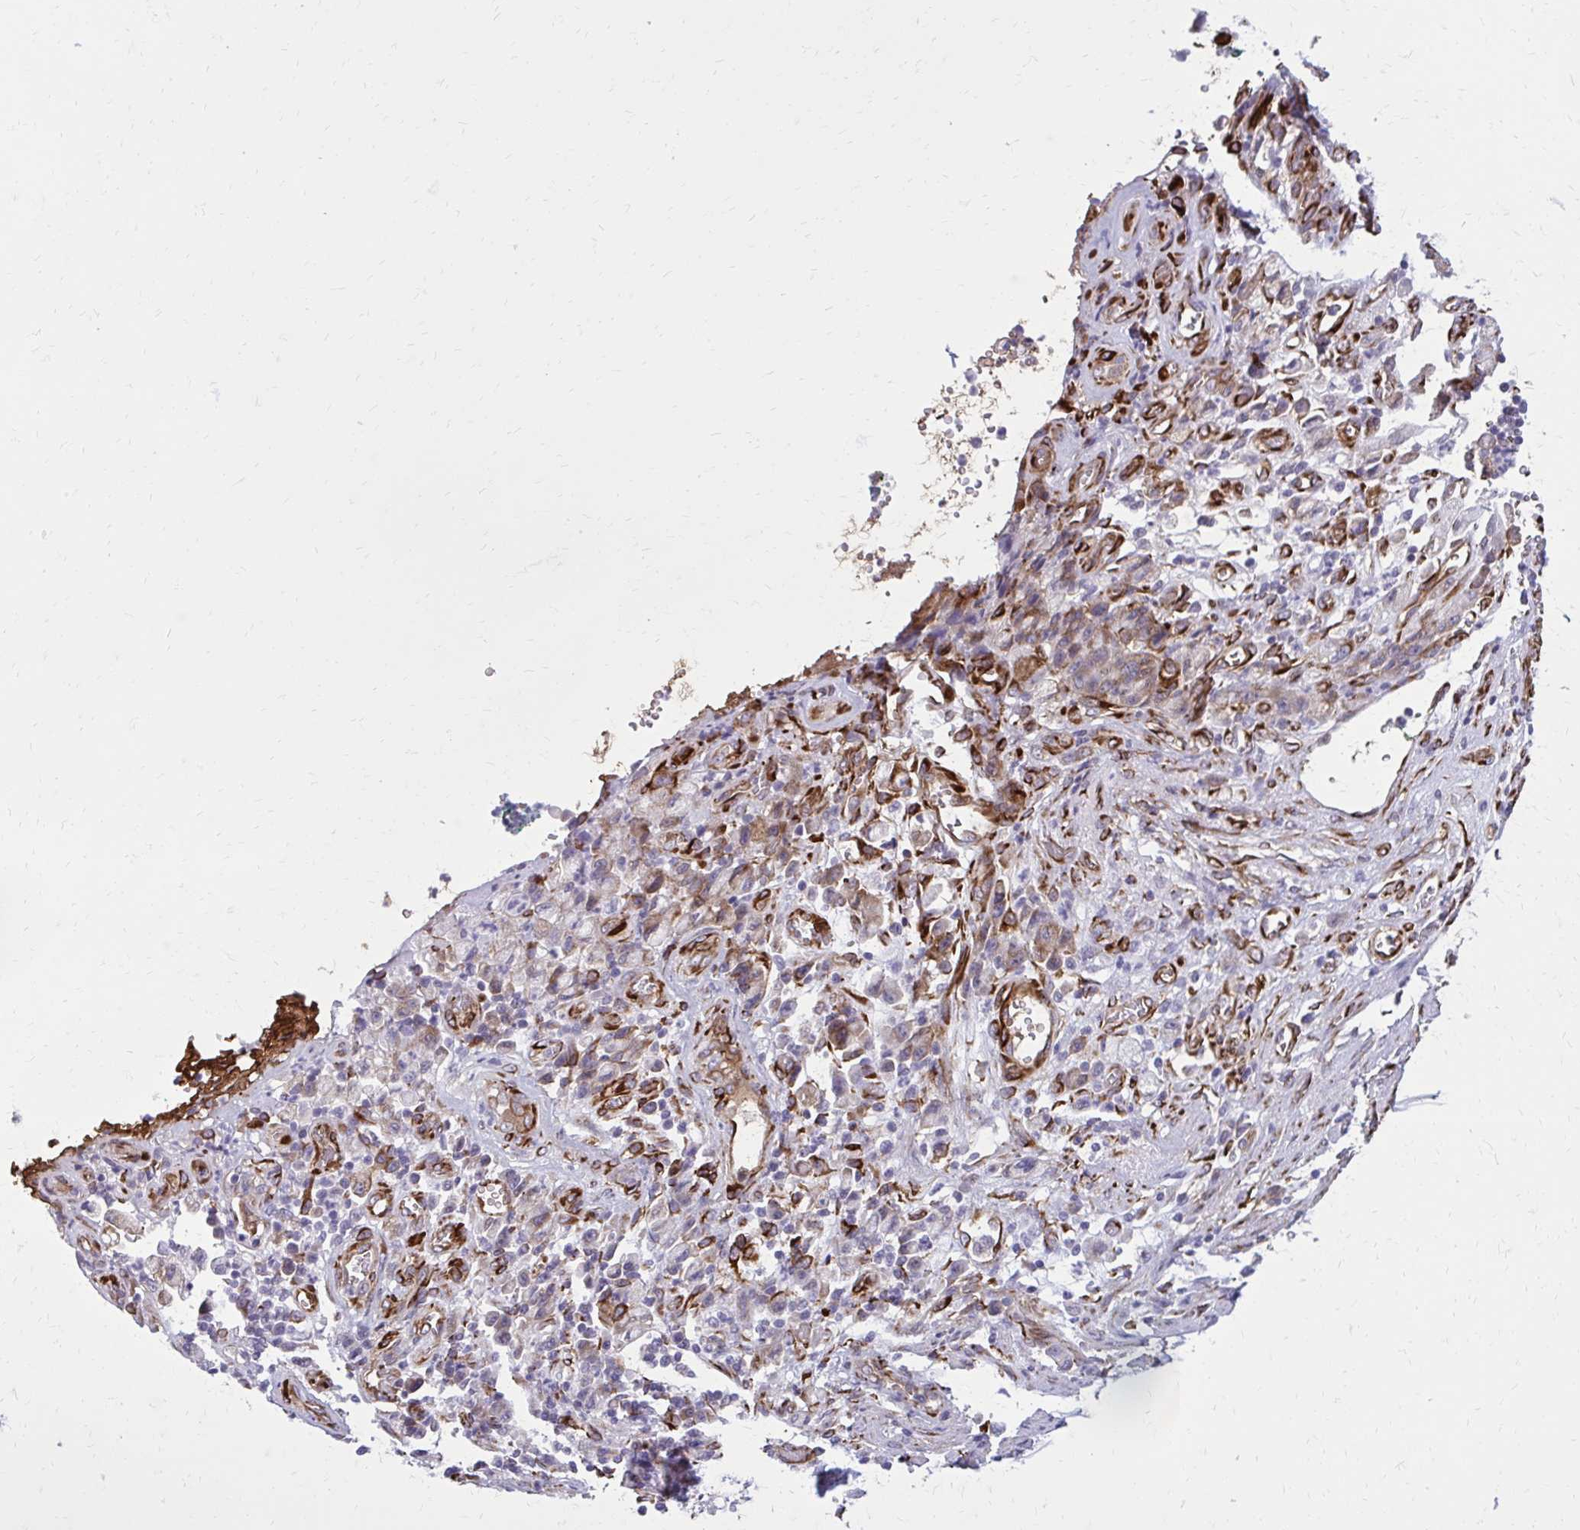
{"staining": {"intensity": "moderate", "quantity": "<25%", "location": "cytoplasmic/membranous"}, "tissue": "stomach cancer", "cell_type": "Tumor cells", "image_type": "cancer", "snomed": [{"axis": "morphology", "description": "Adenocarcinoma, NOS"}, {"axis": "topography", "description": "Stomach"}], "caption": "Protein expression analysis of human adenocarcinoma (stomach) reveals moderate cytoplasmic/membranous expression in about <25% of tumor cells. Using DAB (3,3'-diaminobenzidine) (brown) and hematoxylin (blue) stains, captured at high magnification using brightfield microscopy.", "gene": "BEND5", "patient": {"sex": "male", "age": 77}}